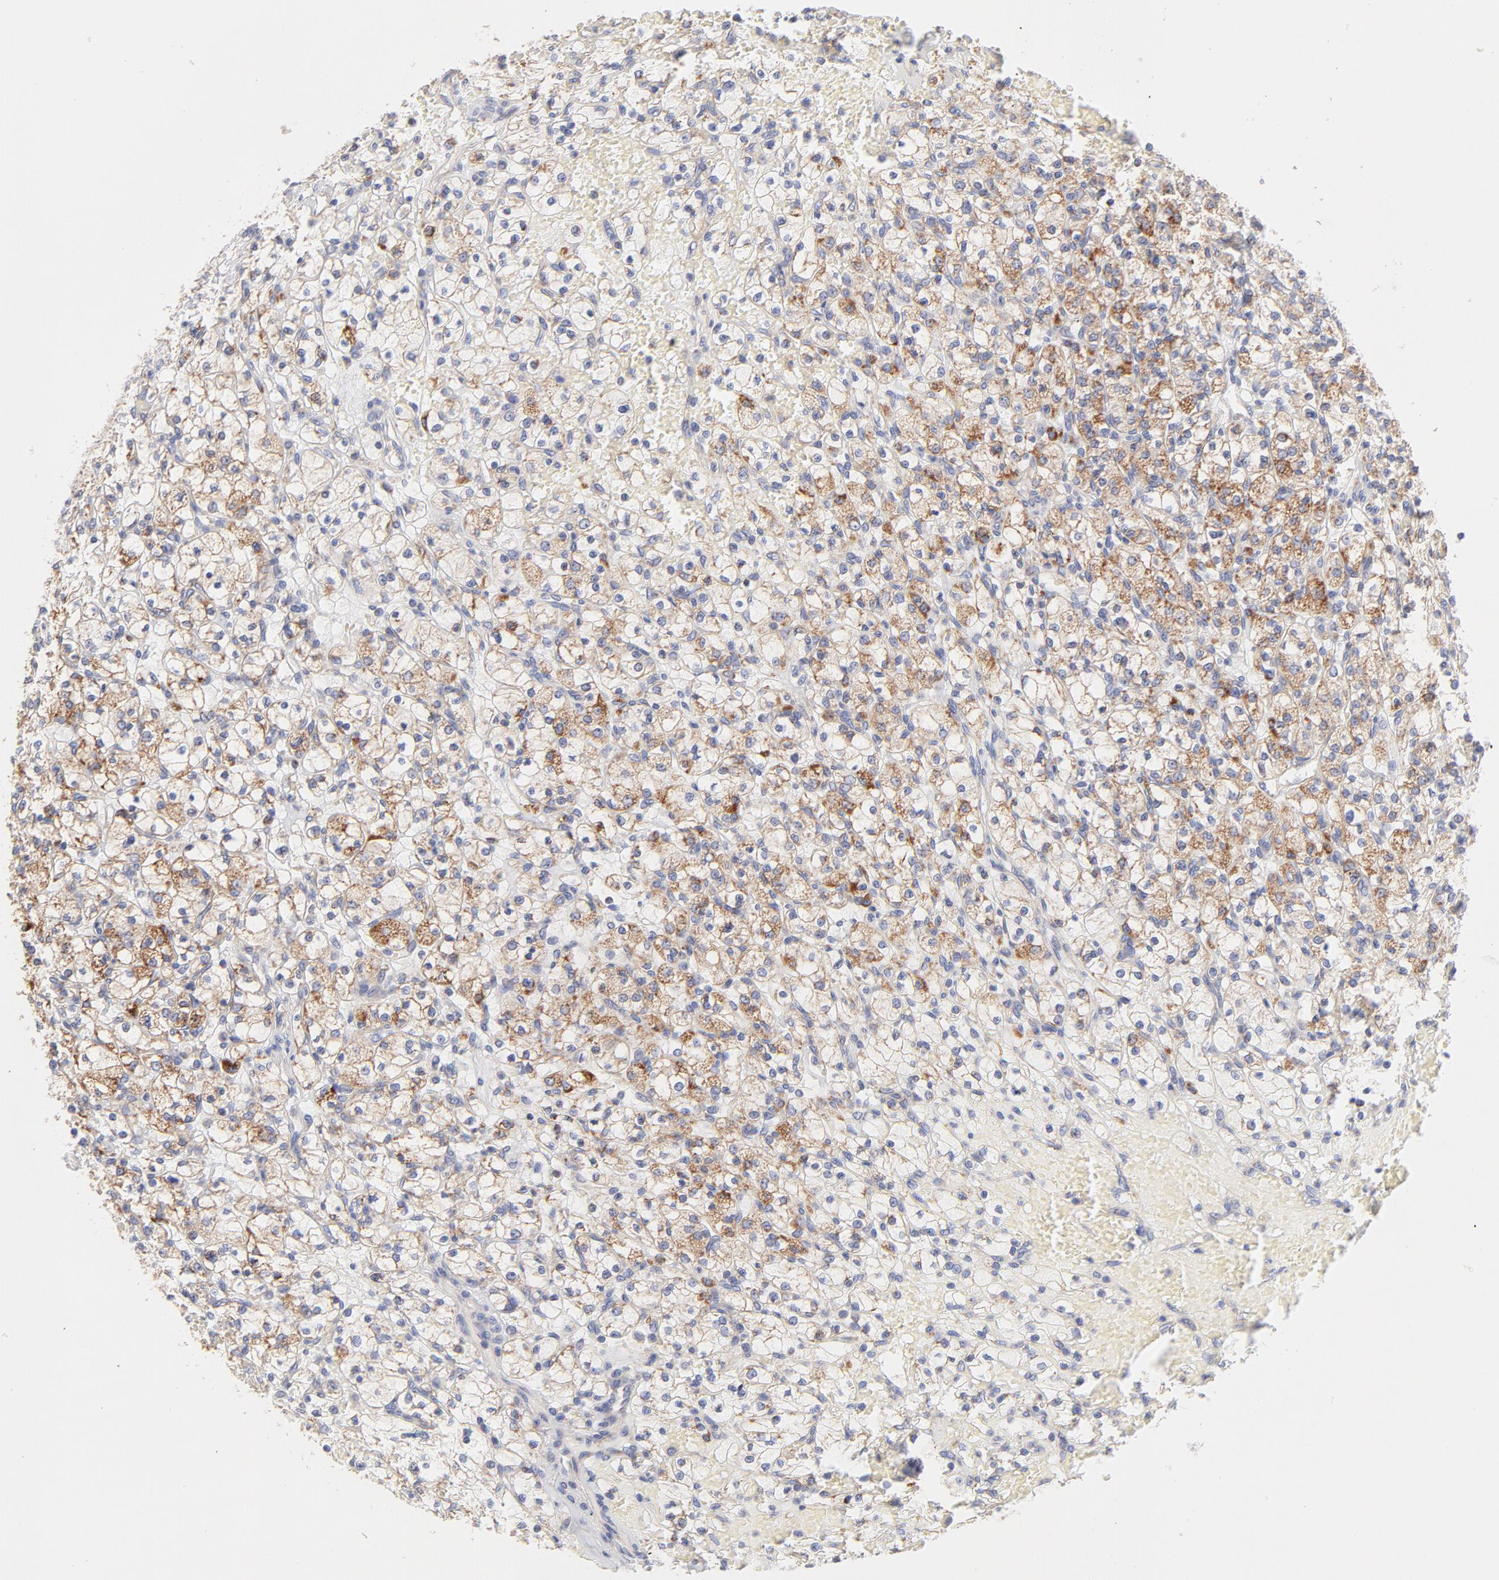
{"staining": {"intensity": "weak", "quantity": "<25%", "location": "cytoplasmic/membranous"}, "tissue": "renal cancer", "cell_type": "Tumor cells", "image_type": "cancer", "snomed": [{"axis": "morphology", "description": "Adenocarcinoma, NOS"}, {"axis": "topography", "description": "Kidney"}], "caption": "Immunohistochemistry micrograph of neoplastic tissue: human adenocarcinoma (renal) stained with DAB exhibits no significant protein positivity in tumor cells. Brightfield microscopy of immunohistochemistry (IHC) stained with DAB (brown) and hematoxylin (blue), captured at high magnification.", "gene": "TIMM8A", "patient": {"sex": "female", "age": 83}}